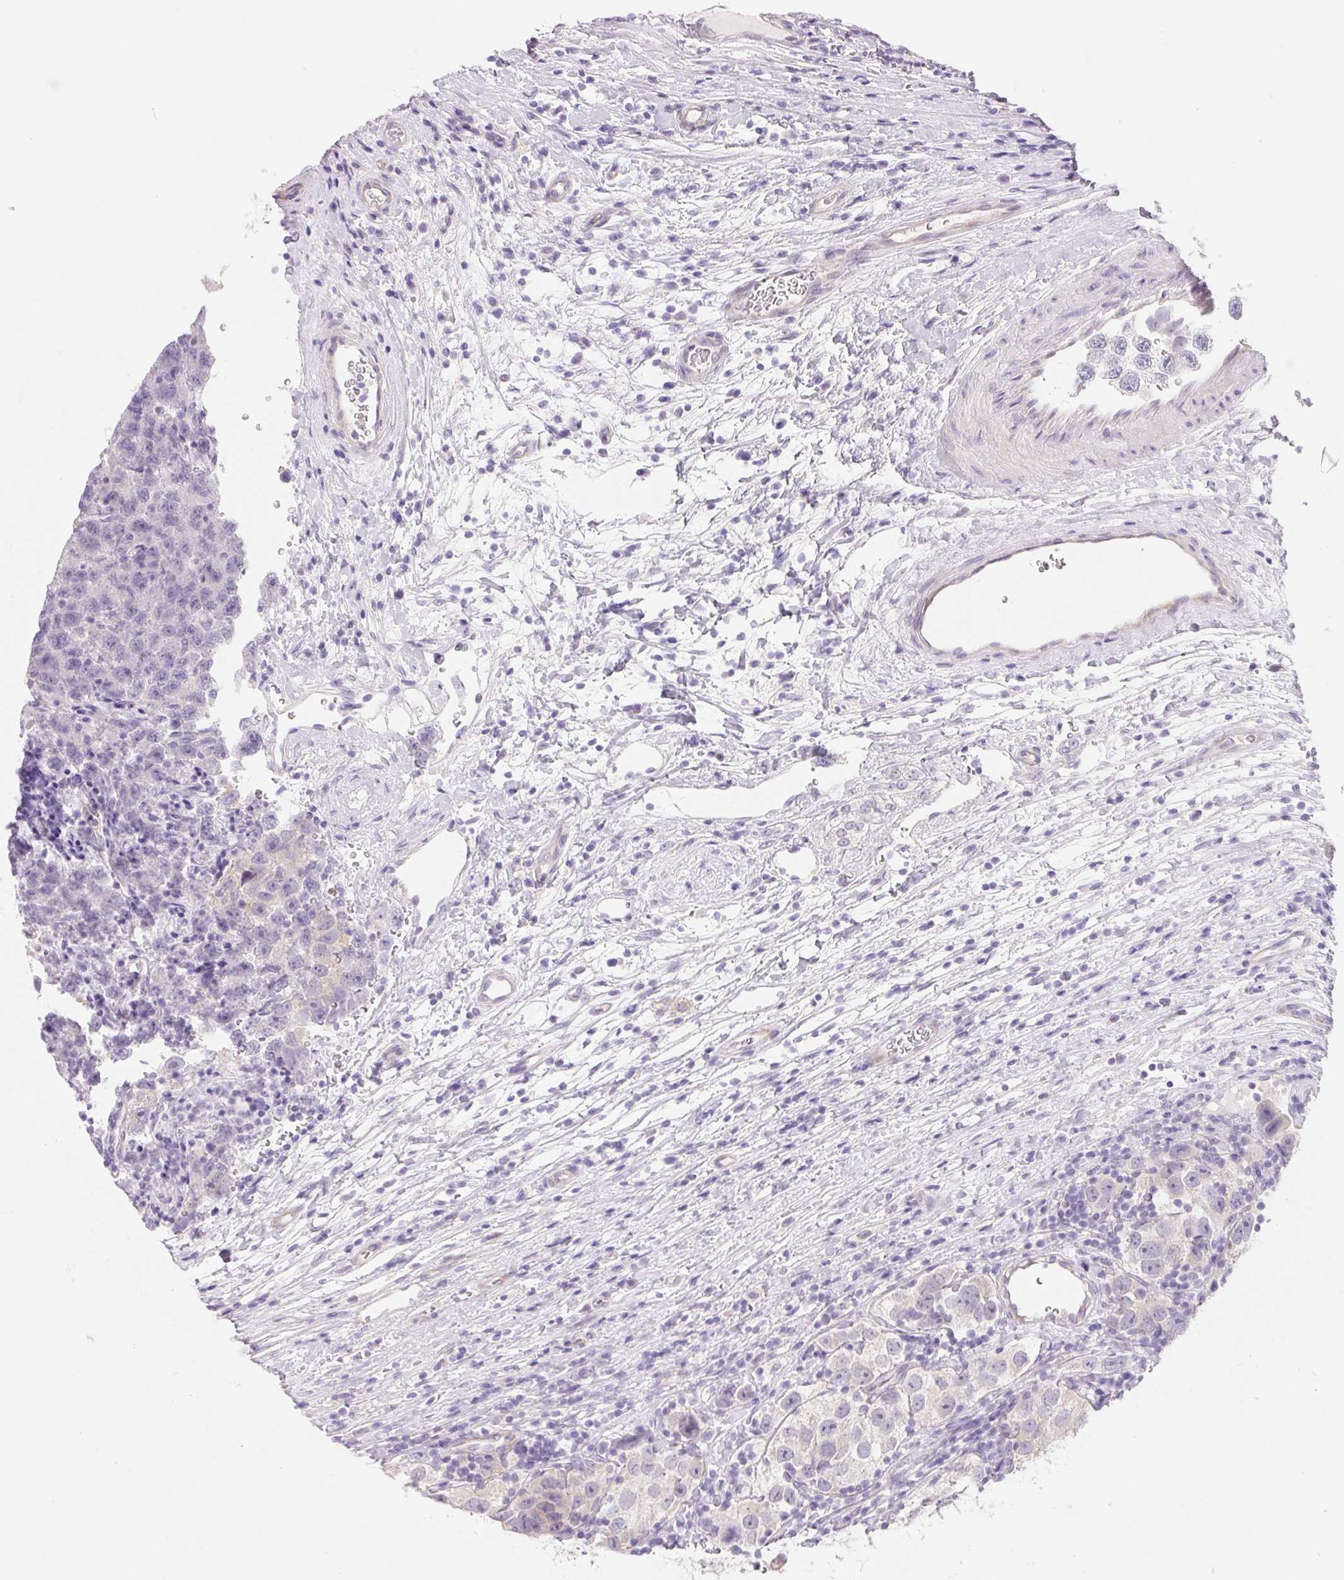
{"staining": {"intensity": "negative", "quantity": "none", "location": "none"}, "tissue": "testis cancer", "cell_type": "Tumor cells", "image_type": "cancer", "snomed": [{"axis": "morphology", "description": "Seminoma, NOS"}, {"axis": "topography", "description": "Testis"}], "caption": "Tumor cells show no significant protein expression in testis seminoma. (DAB immunohistochemistry (IHC), high magnification).", "gene": "CTNND2", "patient": {"sex": "male", "age": 26}}